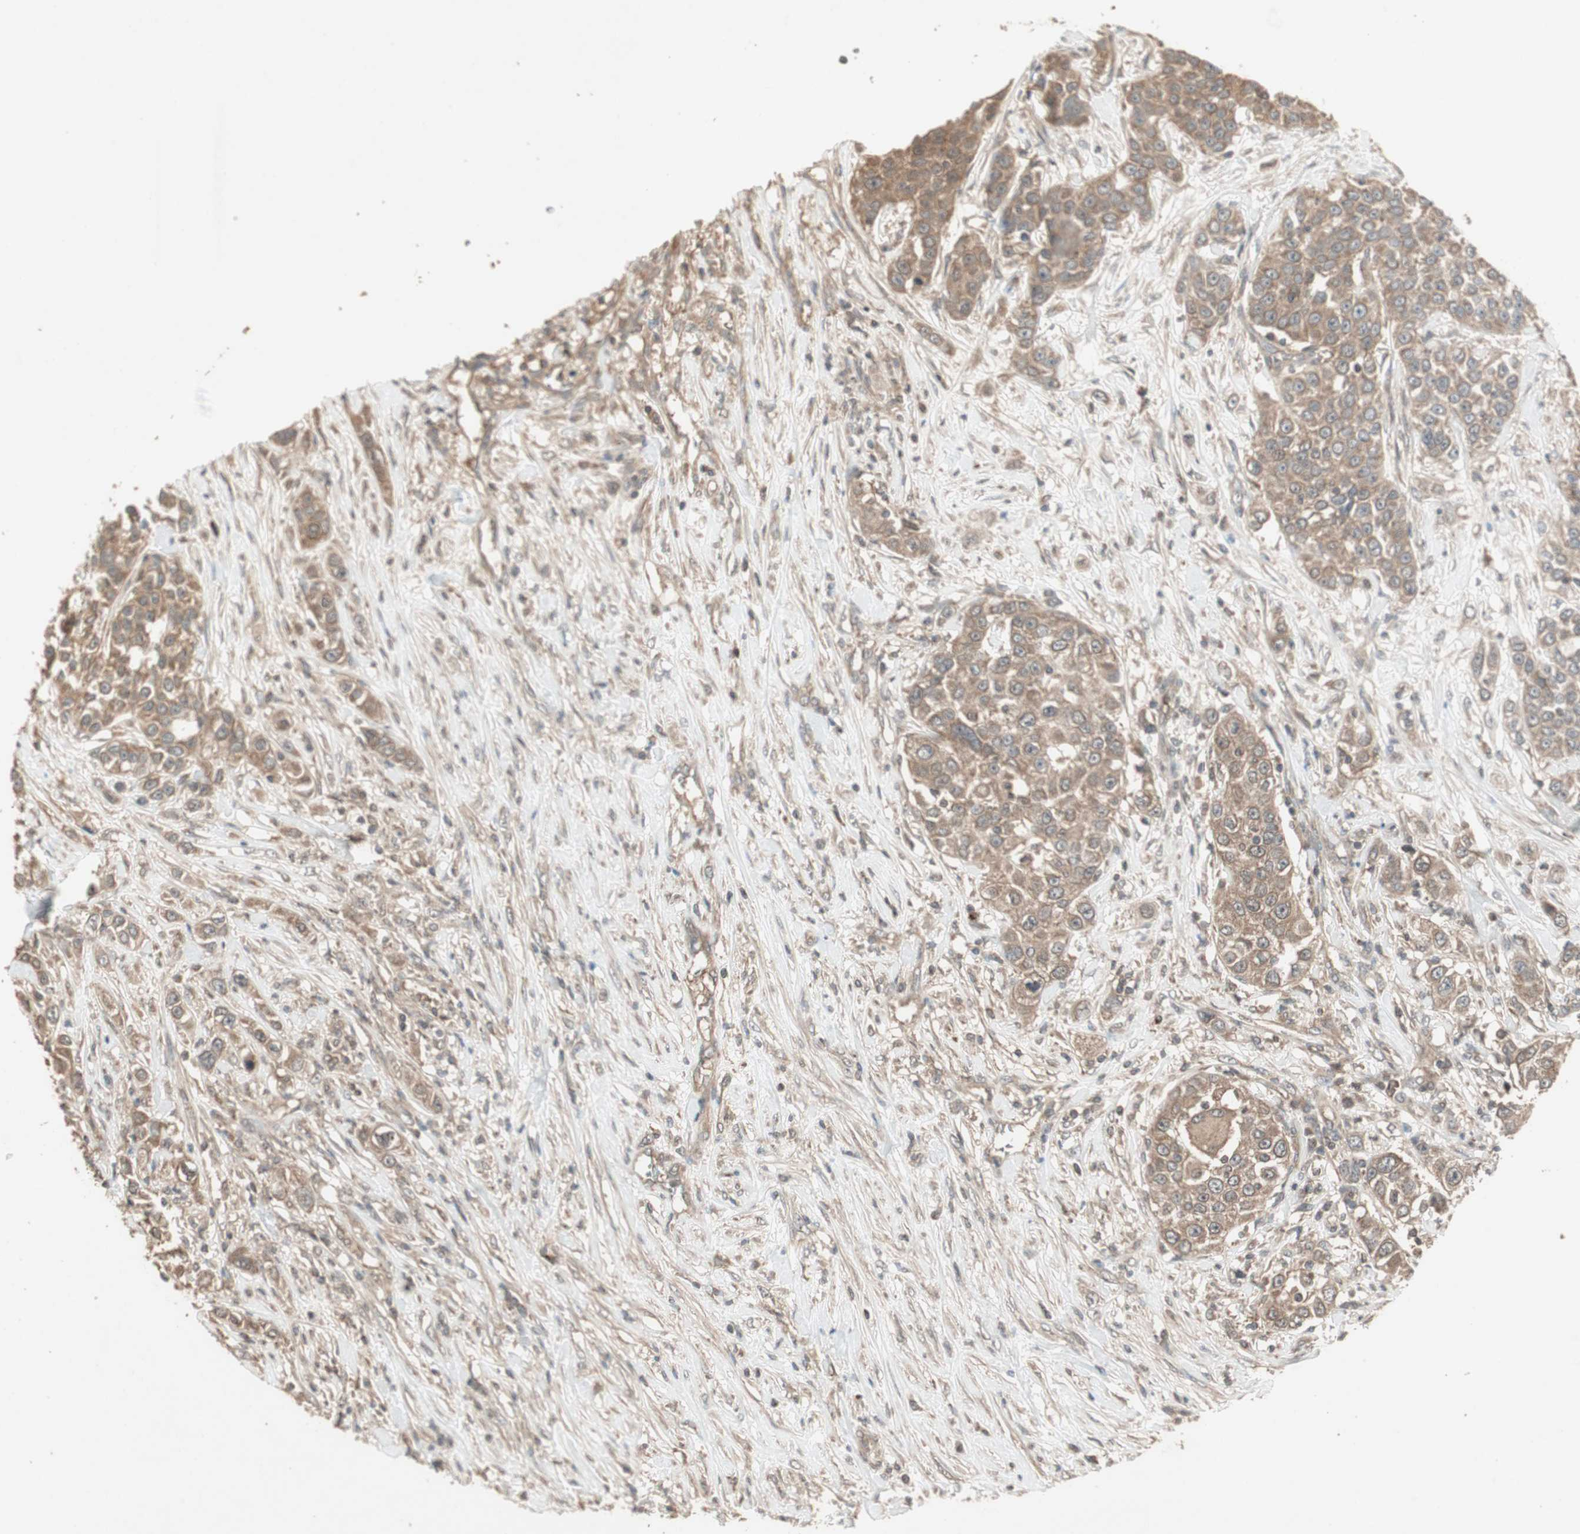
{"staining": {"intensity": "moderate", "quantity": ">75%", "location": "cytoplasmic/membranous"}, "tissue": "urothelial cancer", "cell_type": "Tumor cells", "image_type": "cancer", "snomed": [{"axis": "morphology", "description": "Urothelial carcinoma, High grade"}, {"axis": "topography", "description": "Urinary bladder"}], "caption": "Protein expression analysis of human urothelial cancer reveals moderate cytoplasmic/membranous expression in approximately >75% of tumor cells.", "gene": "UBAC1", "patient": {"sex": "female", "age": 80}}